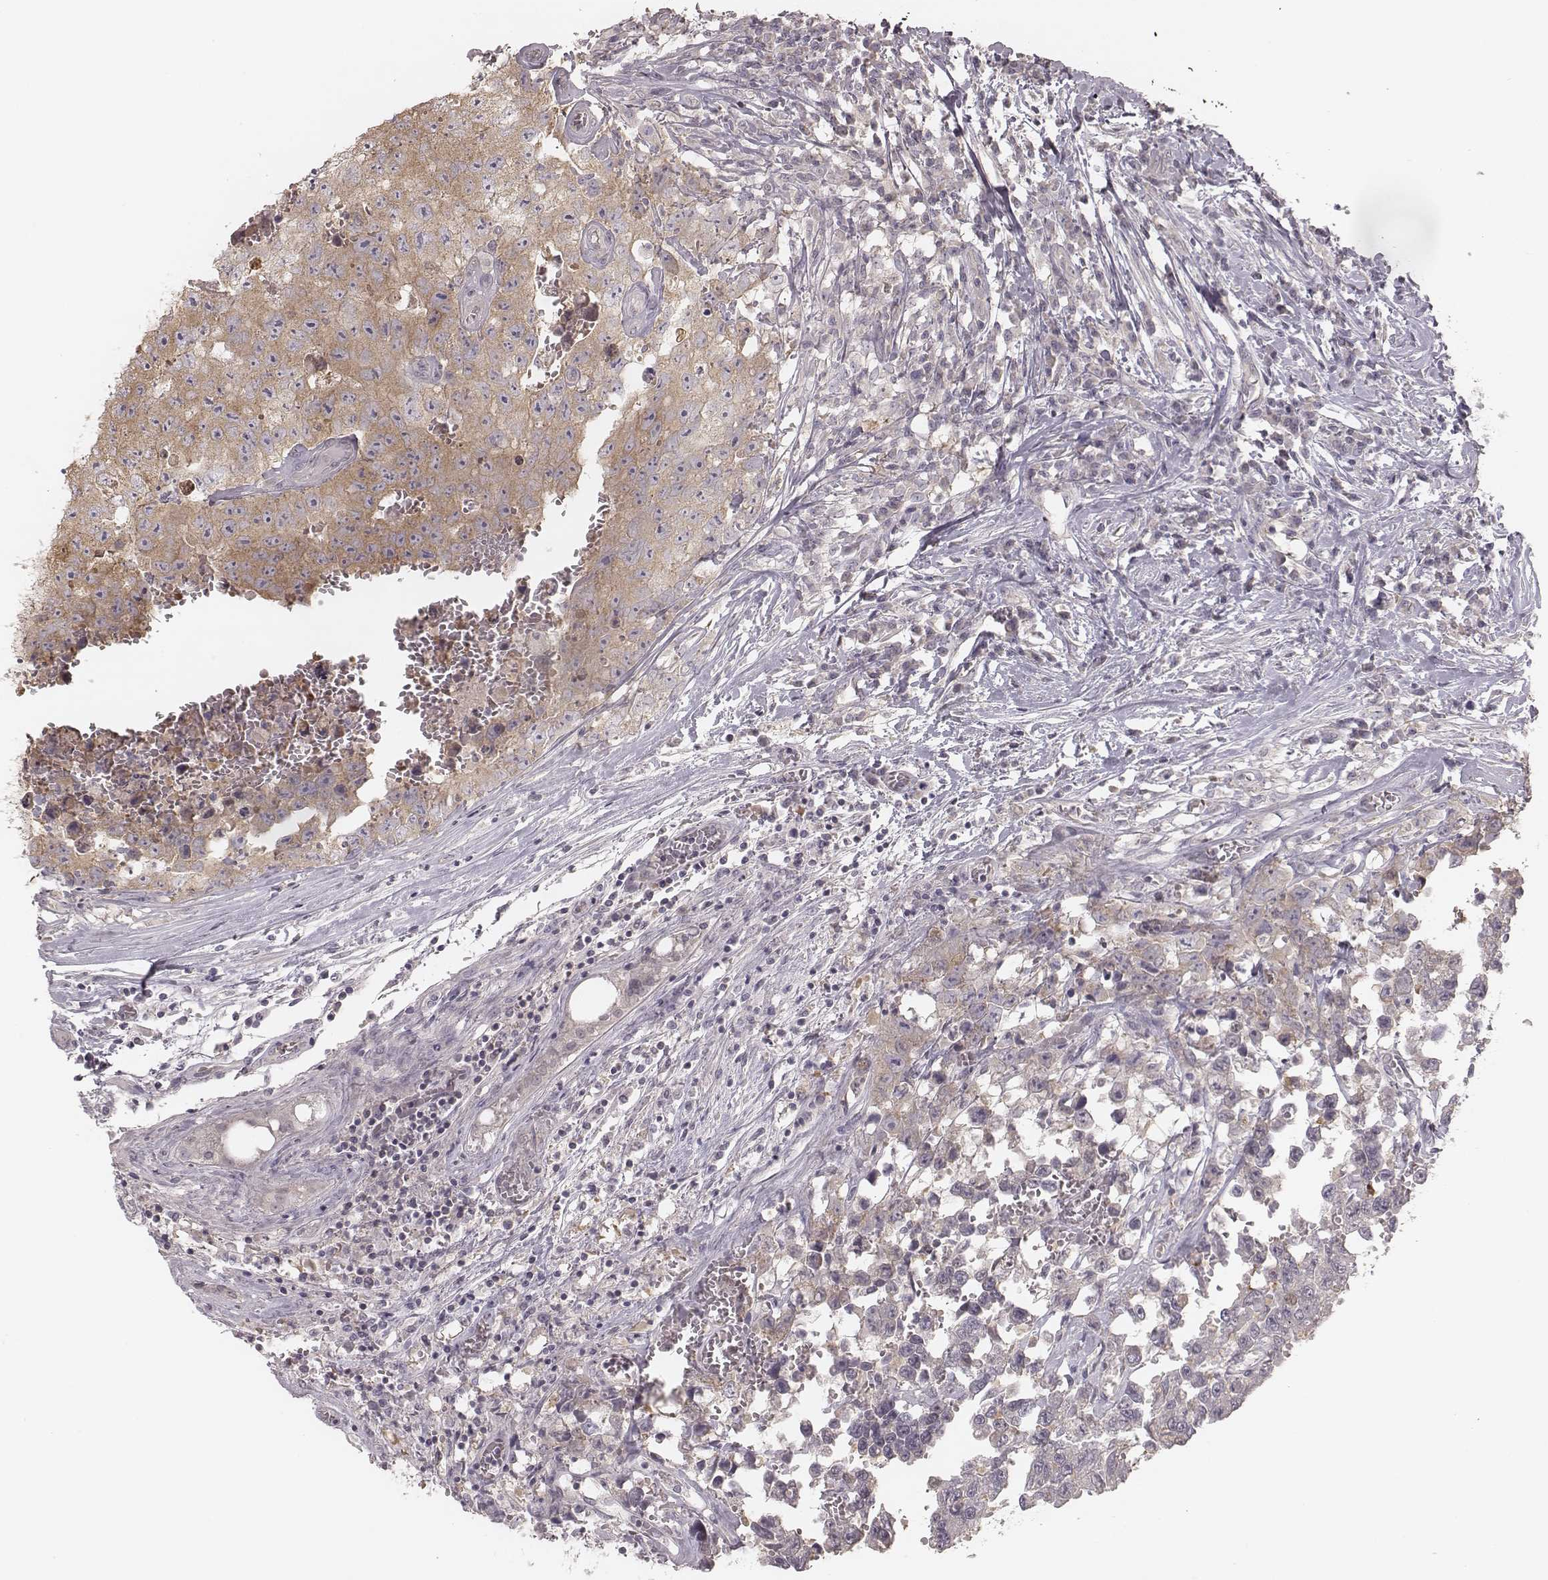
{"staining": {"intensity": "weak", "quantity": ">75%", "location": "cytoplasmic/membranous"}, "tissue": "testis cancer", "cell_type": "Tumor cells", "image_type": "cancer", "snomed": [{"axis": "morphology", "description": "Carcinoma, Embryonal, NOS"}, {"axis": "topography", "description": "Testis"}], "caption": "Immunohistochemical staining of human embryonal carcinoma (testis) reveals low levels of weak cytoplasmic/membranous protein positivity in about >75% of tumor cells.", "gene": "TDRD5", "patient": {"sex": "male", "age": 36}}